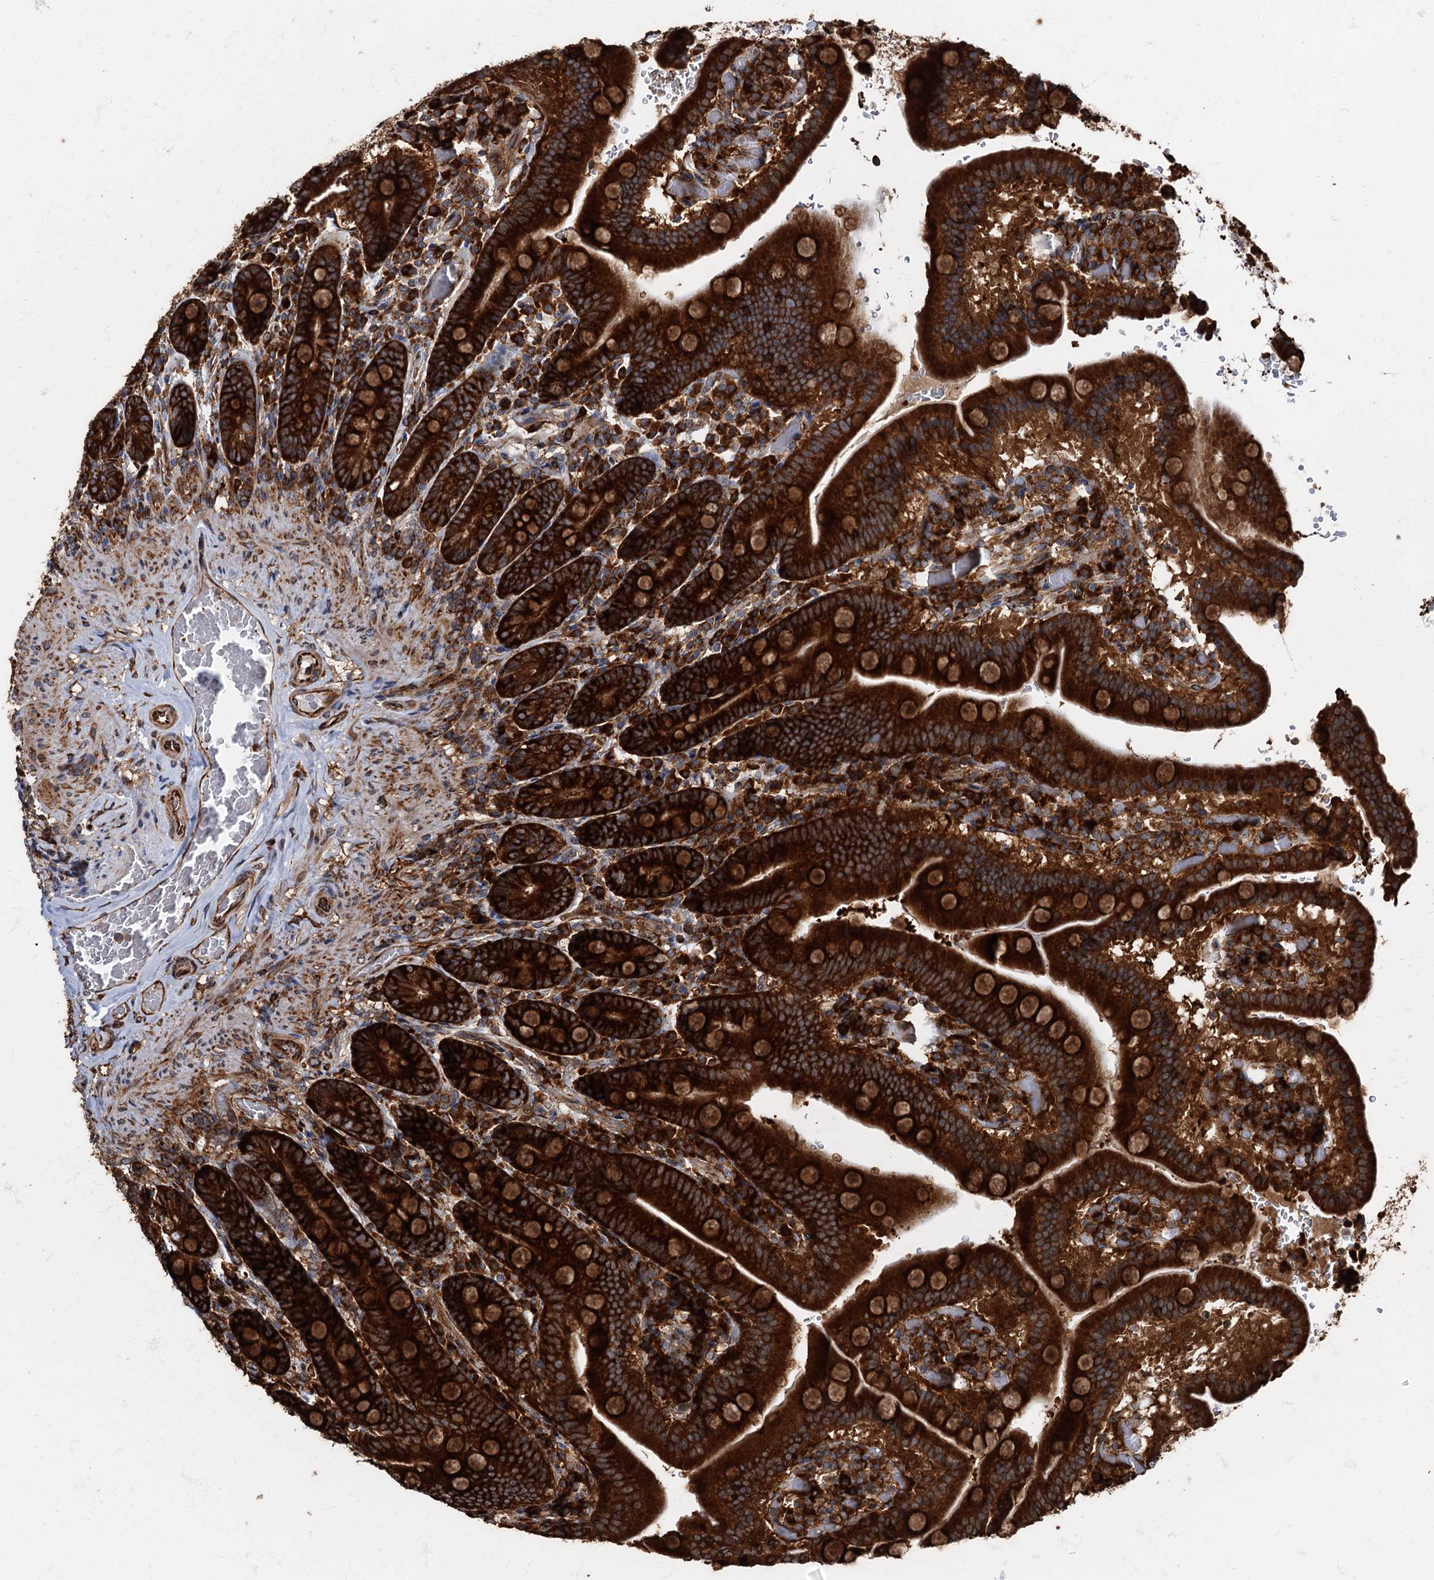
{"staining": {"intensity": "strong", "quantity": ">75%", "location": "cytoplasmic/membranous"}, "tissue": "duodenum", "cell_type": "Glandular cells", "image_type": "normal", "snomed": [{"axis": "morphology", "description": "Normal tissue, NOS"}, {"axis": "topography", "description": "Duodenum"}], "caption": "The photomicrograph demonstrates immunohistochemical staining of normal duodenum. There is strong cytoplasmic/membranous expression is identified in about >75% of glandular cells. Nuclei are stained in blue.", "gene": "ATP2C1", "patient": {"sex": "female", "age": 62}}